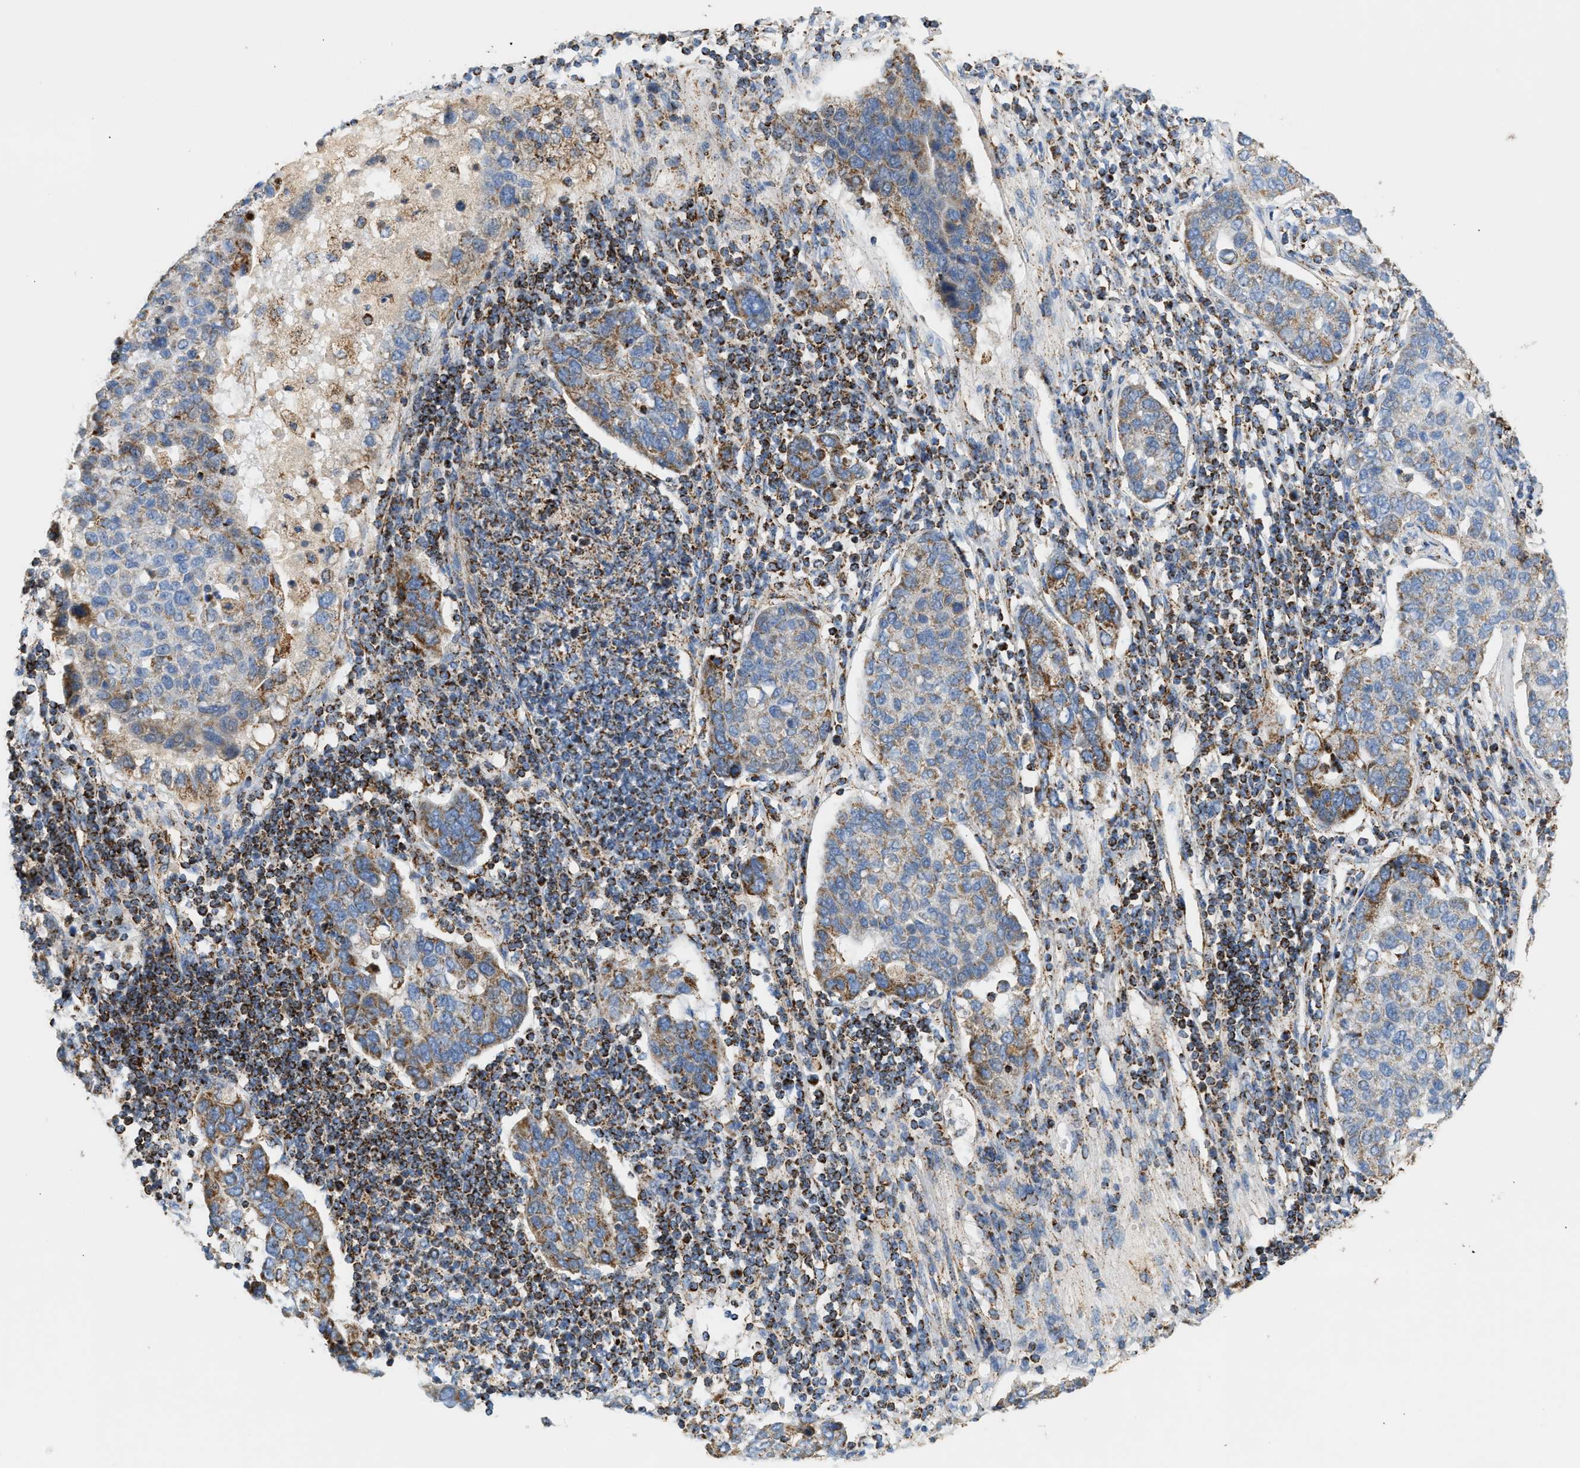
{"staining": {"intensity": "moderate", "quantity": ">75%", "location": "cytoplasmic/membranous"}, "tissue": "pancreatic cancer", "cell_type": "Tumor cells", "image_type": "cancer", "snomed": [{"axis": "morphology", "description": "Adenocarcinoma, NOS"}, {"axis": "topography", "description": "Pancreas"}], "caption": "Protein staining by immunohistochemistry demonstrates moderate cytoplasmic/membranous staining in approximately >75% of tumor cells in adenocarcinoma (pancreatic).", "gene": "OGDH", "patient": {"sex": "female", "age": 61}}